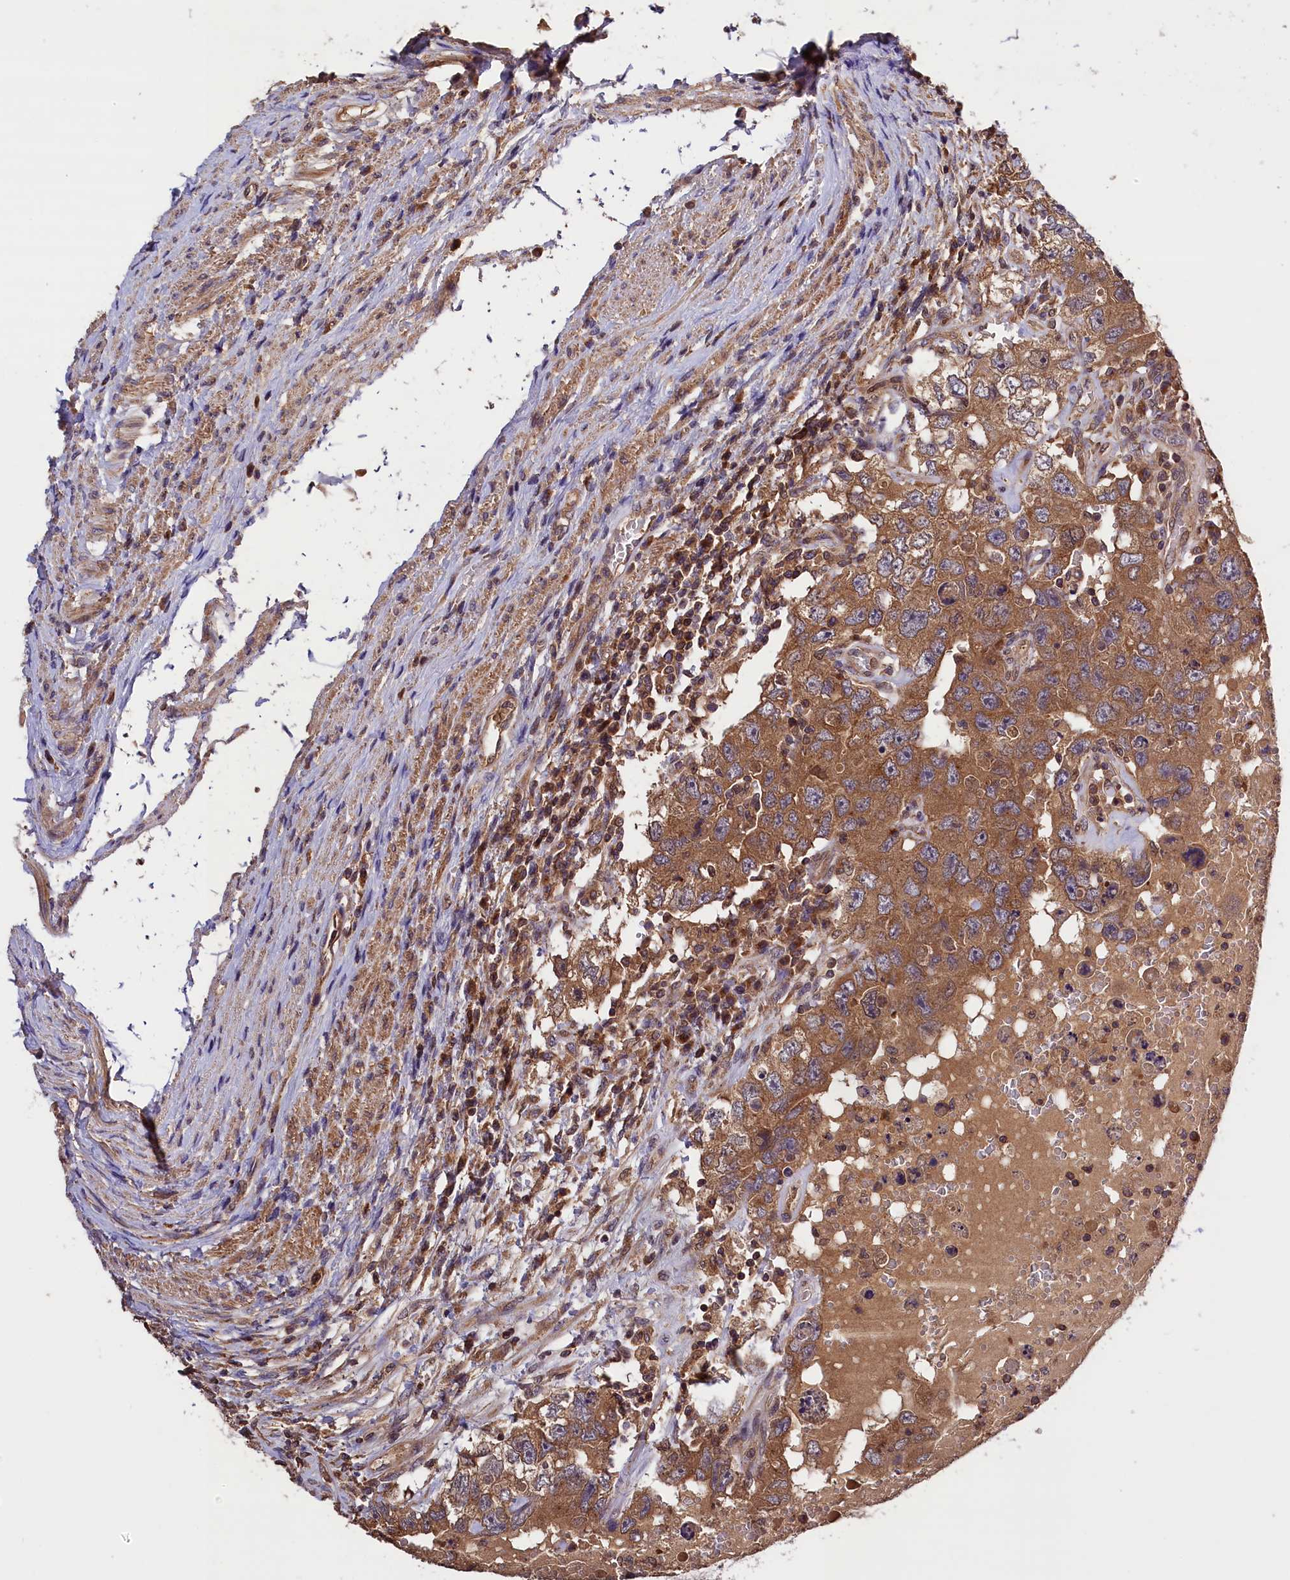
{"staining": {"intensity": "moderate", "quantity": ">75%", "location": "cytoplasmic/membranous"}, "tissue": "testis cancer", "cell_type": "Tumor cells", "image_type": "cancer", "snomed": [{"axis": "morphology", "description": "Carcinoma, Embryonal, NOS"}, {"axis": "topography", "description": "Testis"}], "caption": "Immunohistochemical staining of testis cancer (embryonal carcinoma) reveals moderate cytoplasmic/membranous protein positivity in about >75% of tumor cells.", "gene": "KLC2", "patient": {"sex": "male", "age": 26}}